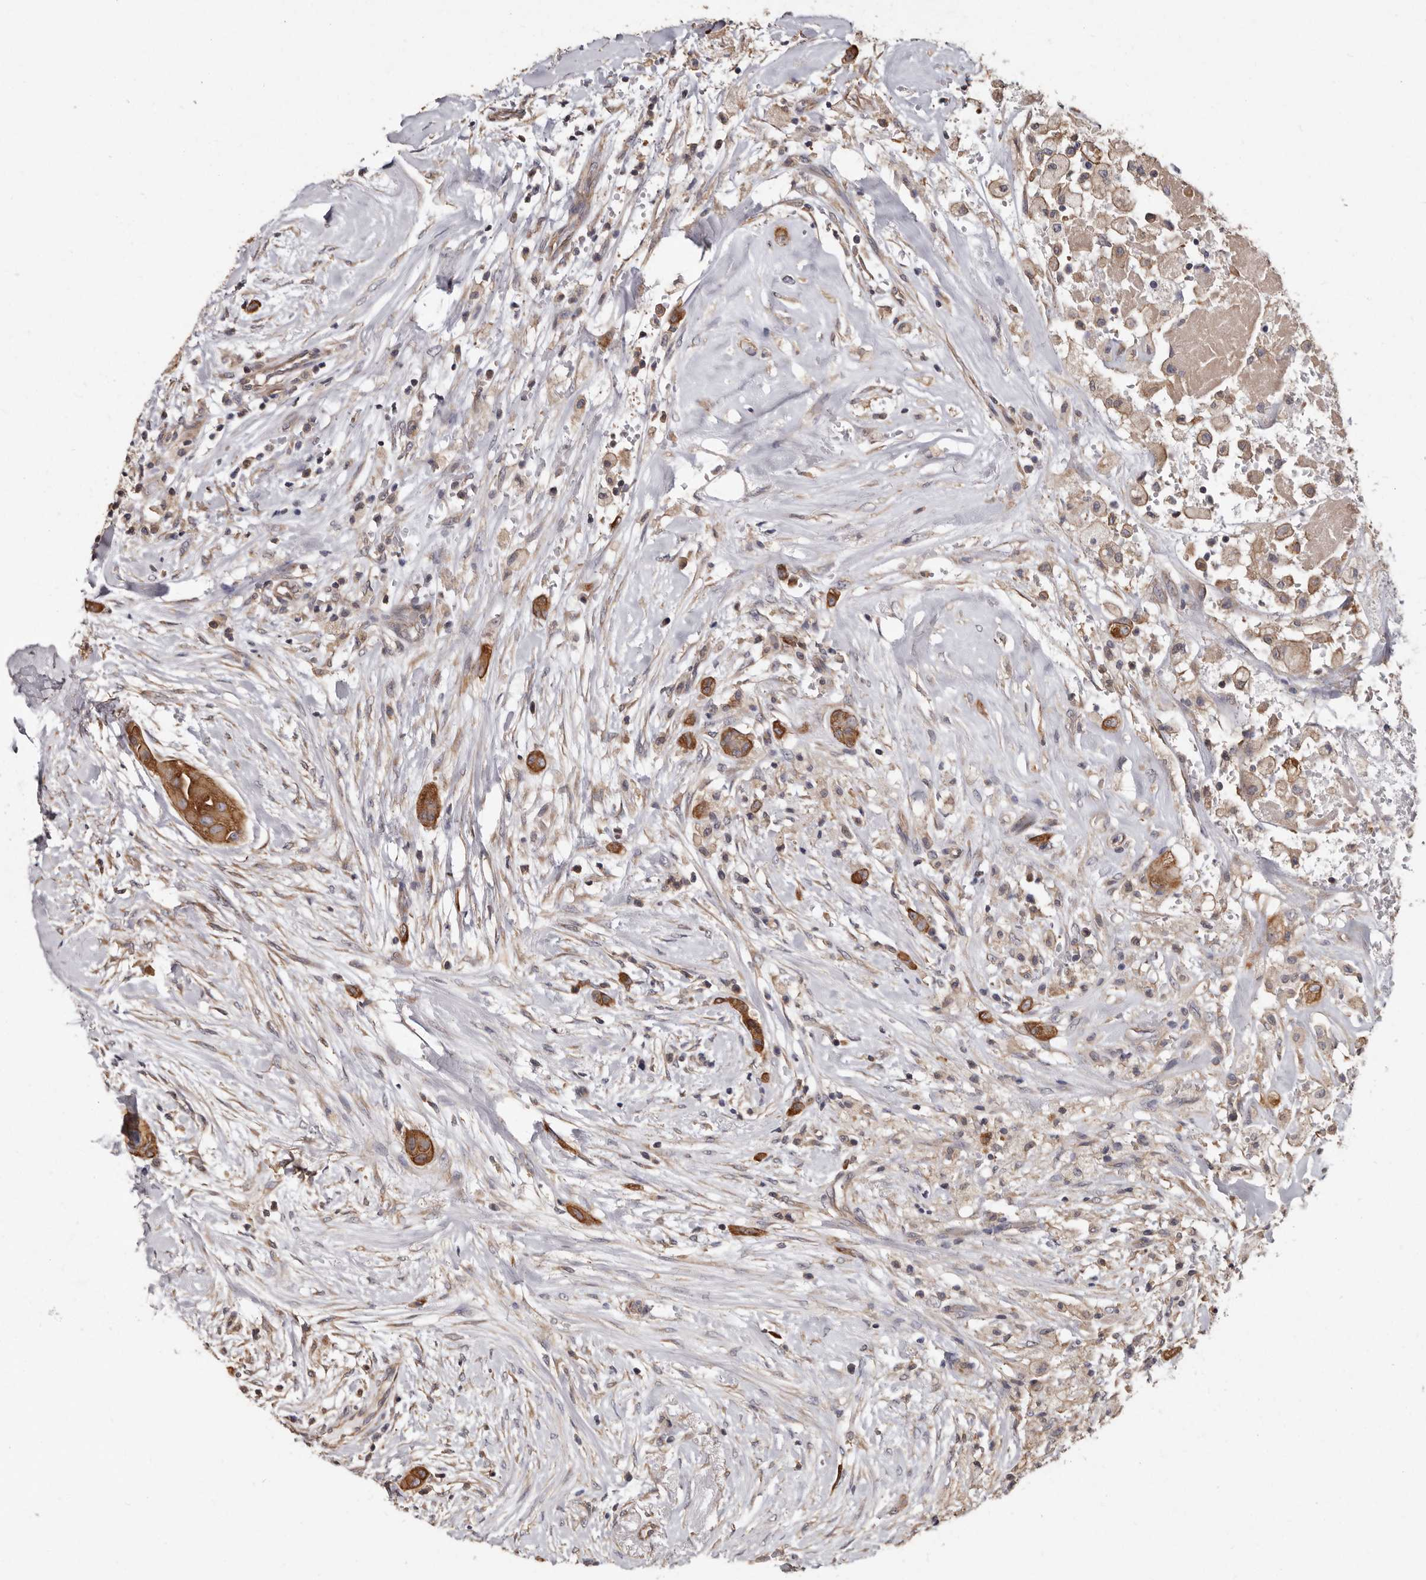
{"staining": {"intensity": "strong", "quantity": ">75%", "location": "cytoplasmic/membranous"}, "tissue": "thyroid cancer", "cell_type": "Tumor cells", "image_type": "cancer", "snomed": [{"axis": "morphology", "description": "Papillary adenocarcinoma, NOS"}, {"axis": "topography", "description": "Thyroid gland"}], "caption": "Thyroid cancer (papillary adenocarcinoma) stained for a protein (brown) displays strong cytoplasmic/membranous positive positivity in approximately >75% of tumor cells.", "gene": "MRPL18", "patient": {"sex": "female", "age": 59}}